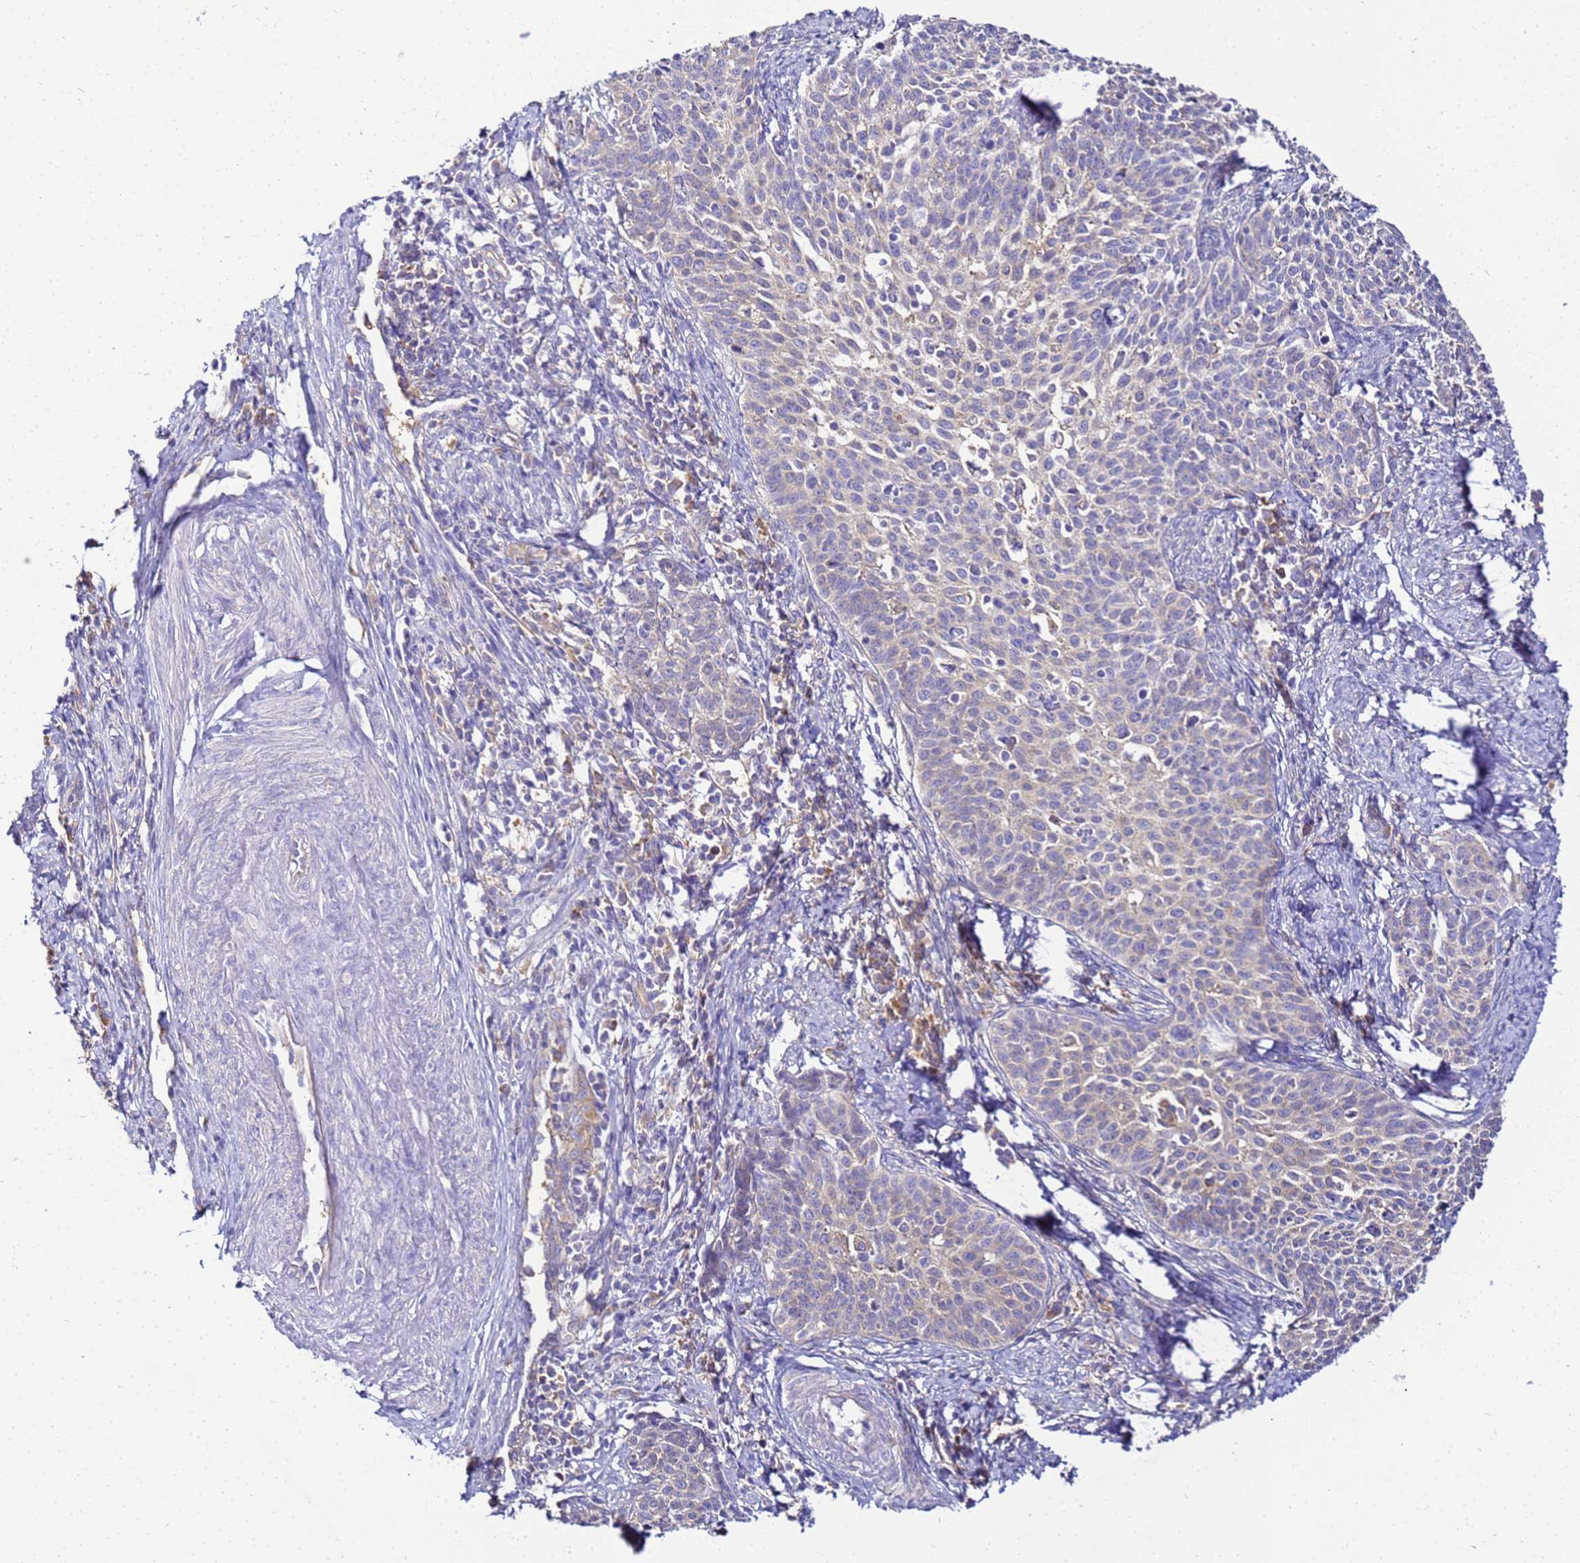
{"staining": {"intensity": "weak", "quantity": "25%-75%", "location": "cytoplasmic/membranous"}, "tissue": "cervical cancer", "cell_type": "Tumor cells", "image_type": "cancer", "snomed": [{"axis": "morphology", "description": "Squamous cell carcinoma, NOS"}, {"axis": "topography", "description": "Cervix"}], "caption": "IHC (DAB (3,3'-diaminobenzidine)) staining of squamous cell carcinoma (cervical) shows weak cytoplasmic/membranous protein expression in about 25%-75% of tumor cells.", "gene": "NARS1", "patient": {"sex": "female", "age": 39}}